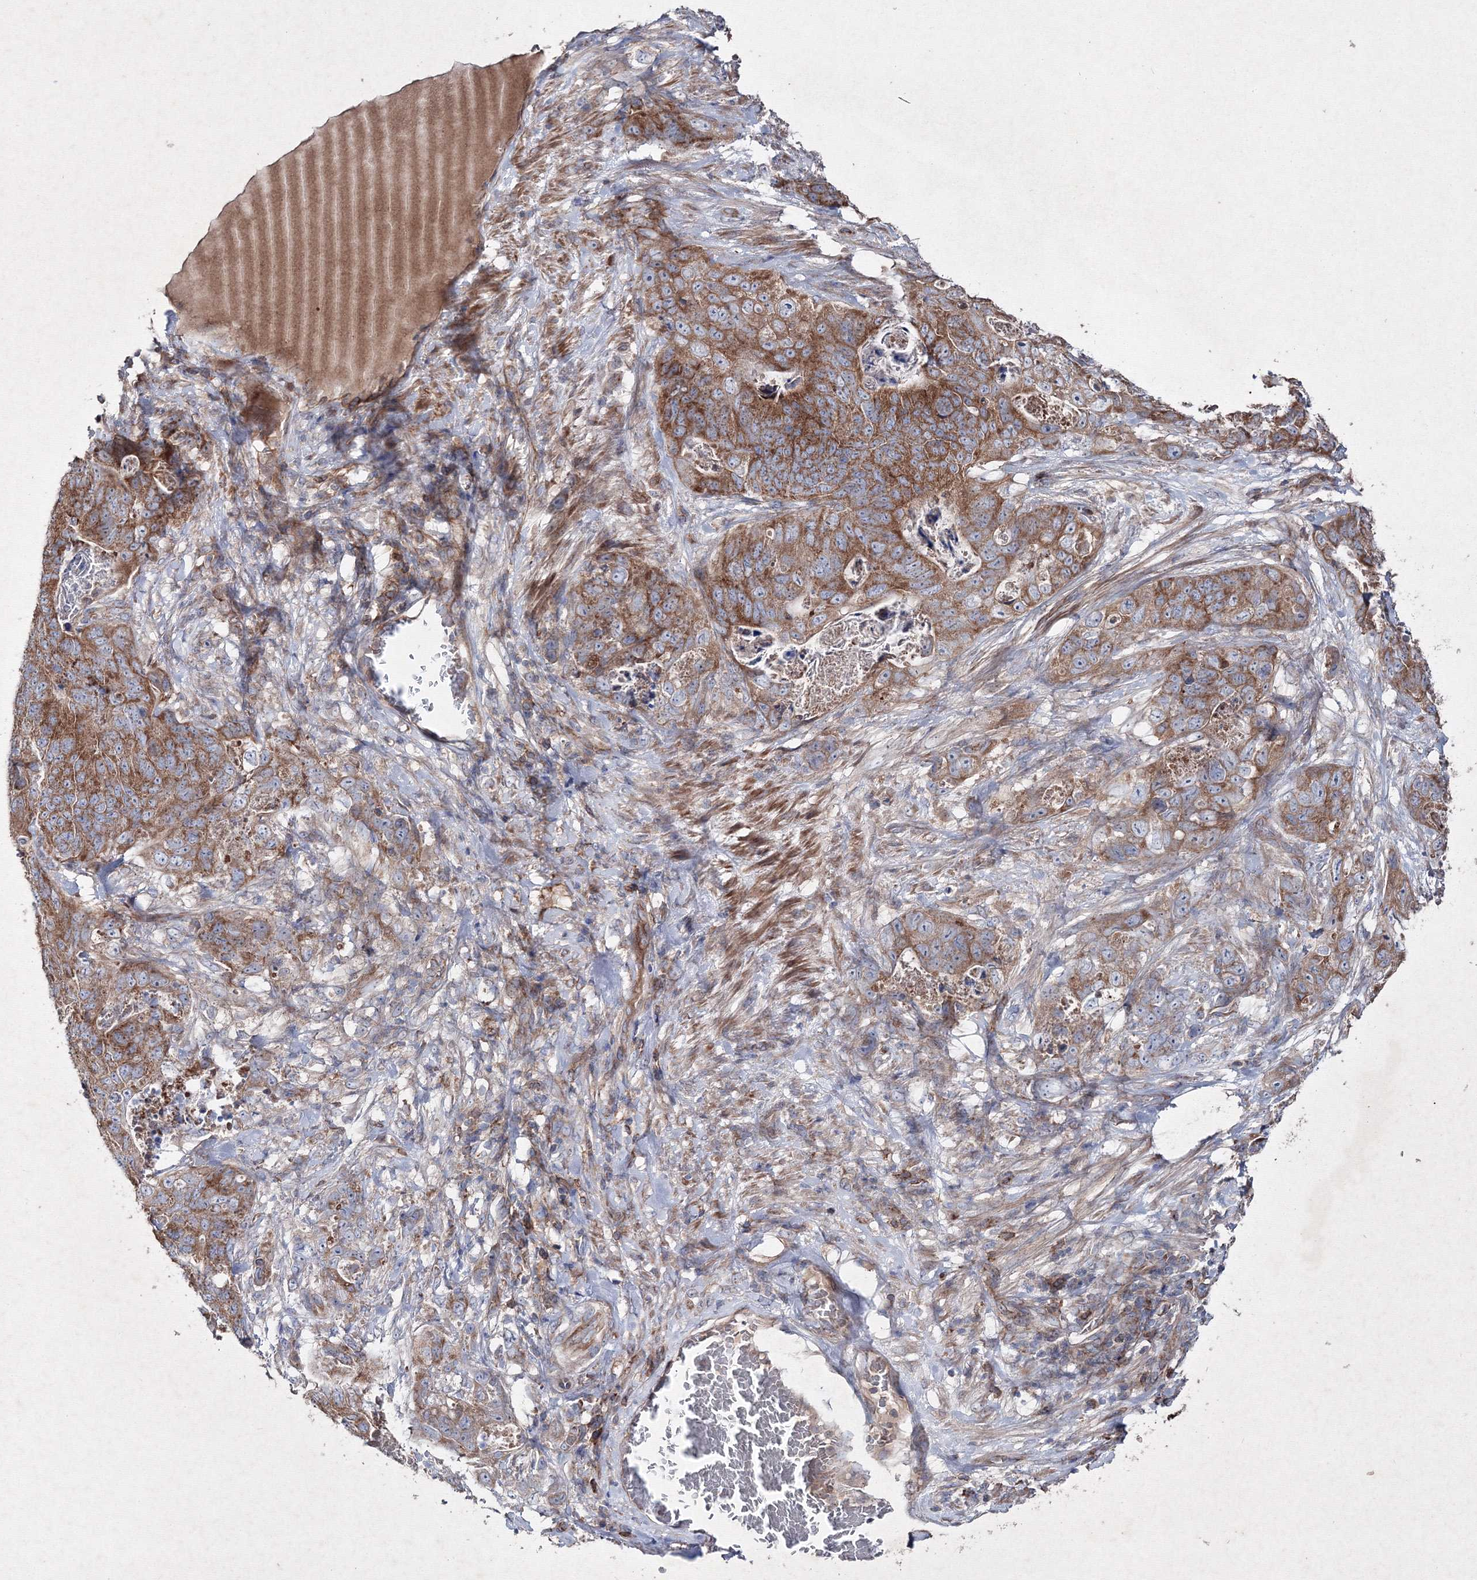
{"staining": {"intensity": "moderate", "quantity": ">75%", "location": "cytoplasmic/membranous"}, "tissue": "stomach cancer", "cell_type": "Tumor cells", "image_type": "cancer", "snomed": [{"axis": "morphology", "description": "Normal tissue, NOS"}, {"axis": "morphology", "description": "Adenocarcinoma, NOS"}, {"axis": "topography", "description": "Stomach"}], "caption": "The micrograph exhibits a brown stain indicating the presence of a protein in the cytoplasmic/membranous of tumor cells in adenocarcinoma (stomach).", "gene": "GFM1", "patient": {"sex": "female", "age": 89}}